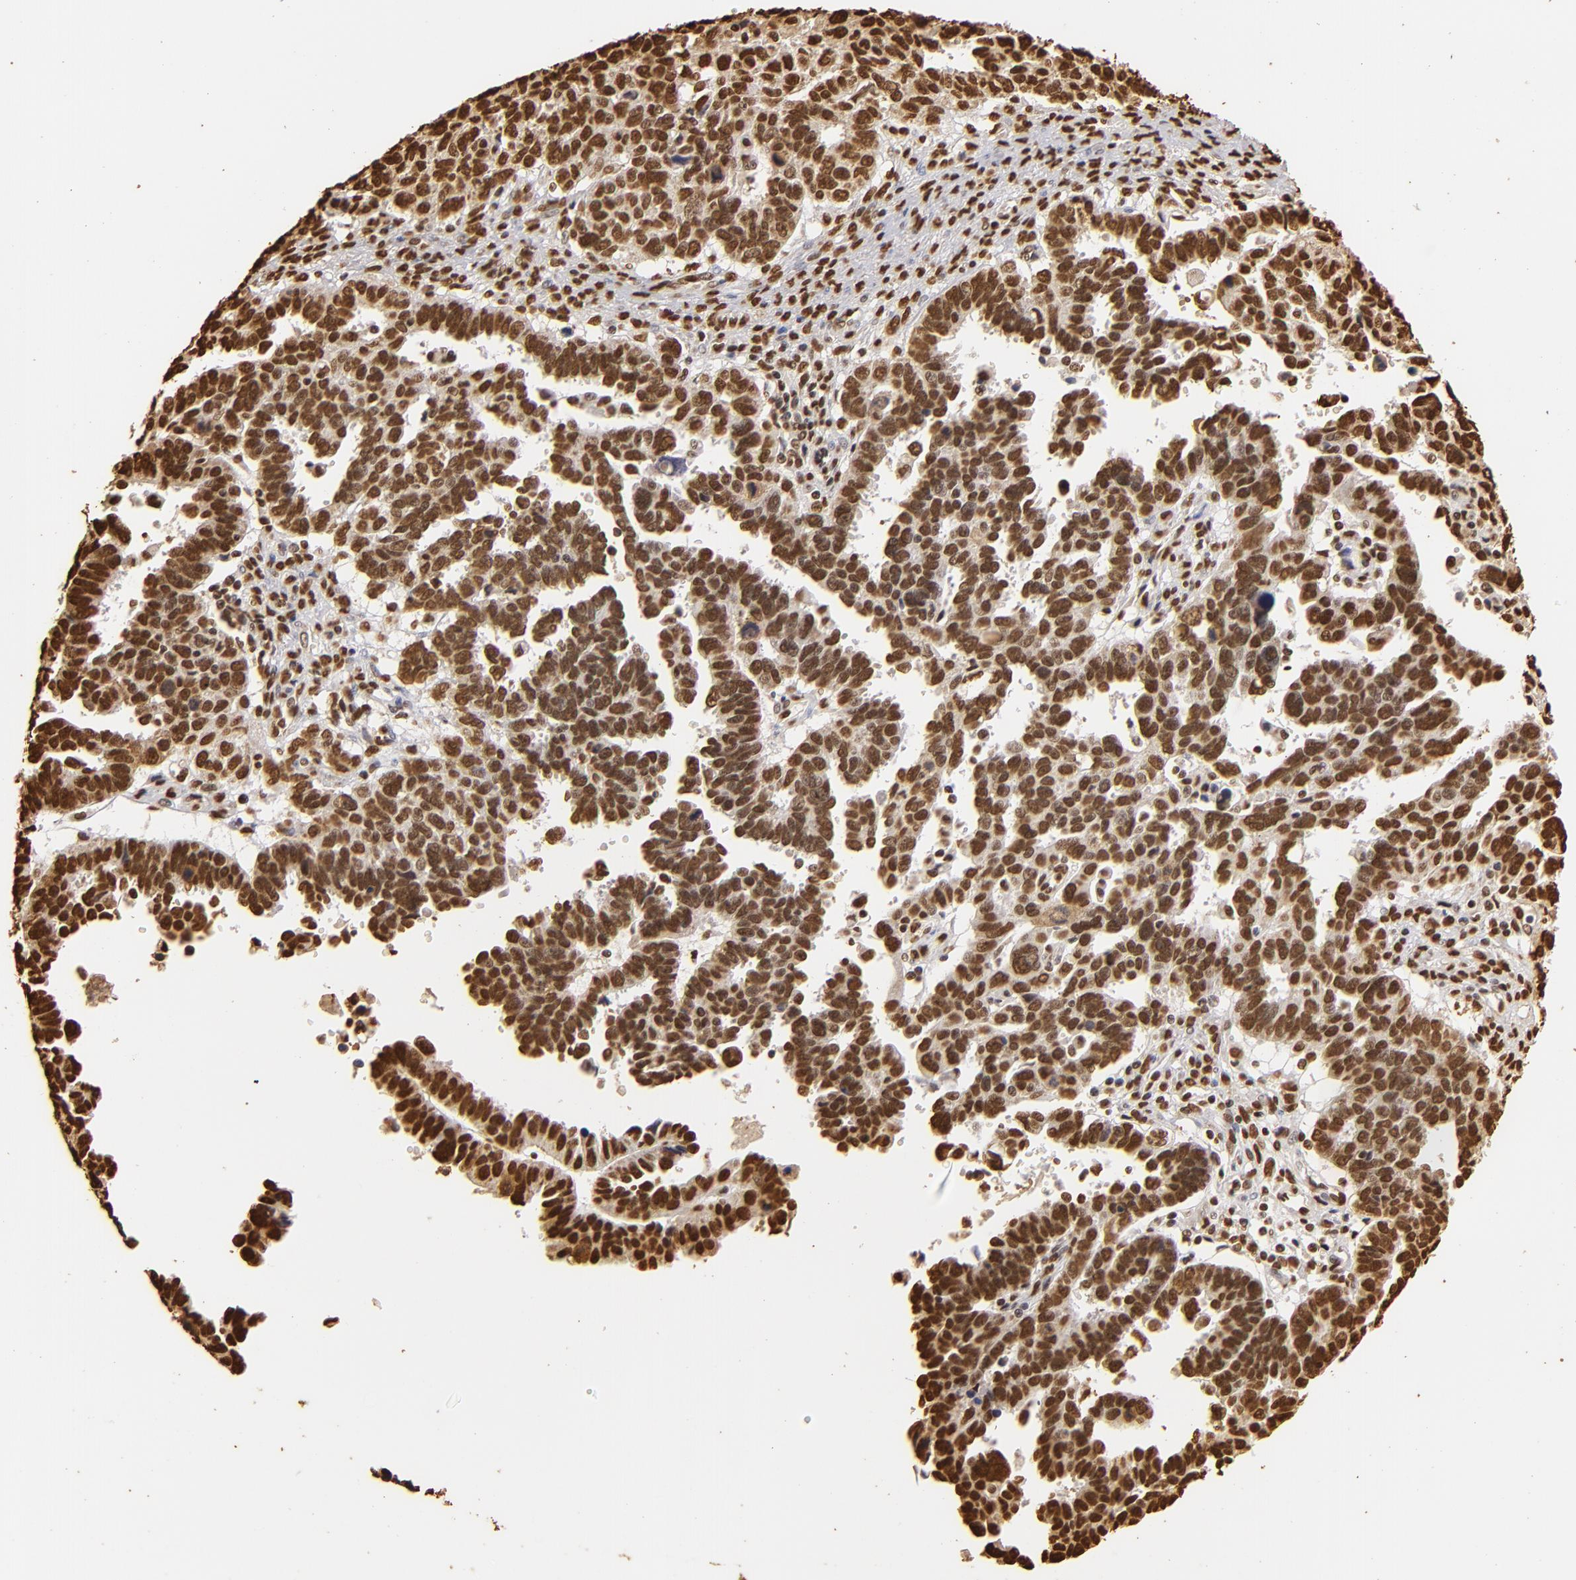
{"staining": {"intensity": "strong", "quantity": ">75%", "location": "cytoplasmic/membranous,nuclear"}, "tissue": "ovarian cancer", "cell_type": "Tumor cells", "image_type": "cancer", "snomed": [{"axis": "morphology", "description": "Carcinoma, endometroid"}, {"axis": "morphology", "description": "Cystadenocarcinoma, serous, NOS"}, {"axis": "topography", "description": "Ovary"}], "caption": "This is an image of IHC staining of endometroid carcinoma (ovarian), which shows strong expression in the cytoplasmic/membranous and nuclear of tumor cells.", "gene": "ILF3", "patient": {"sex": "female", "age": 45}}